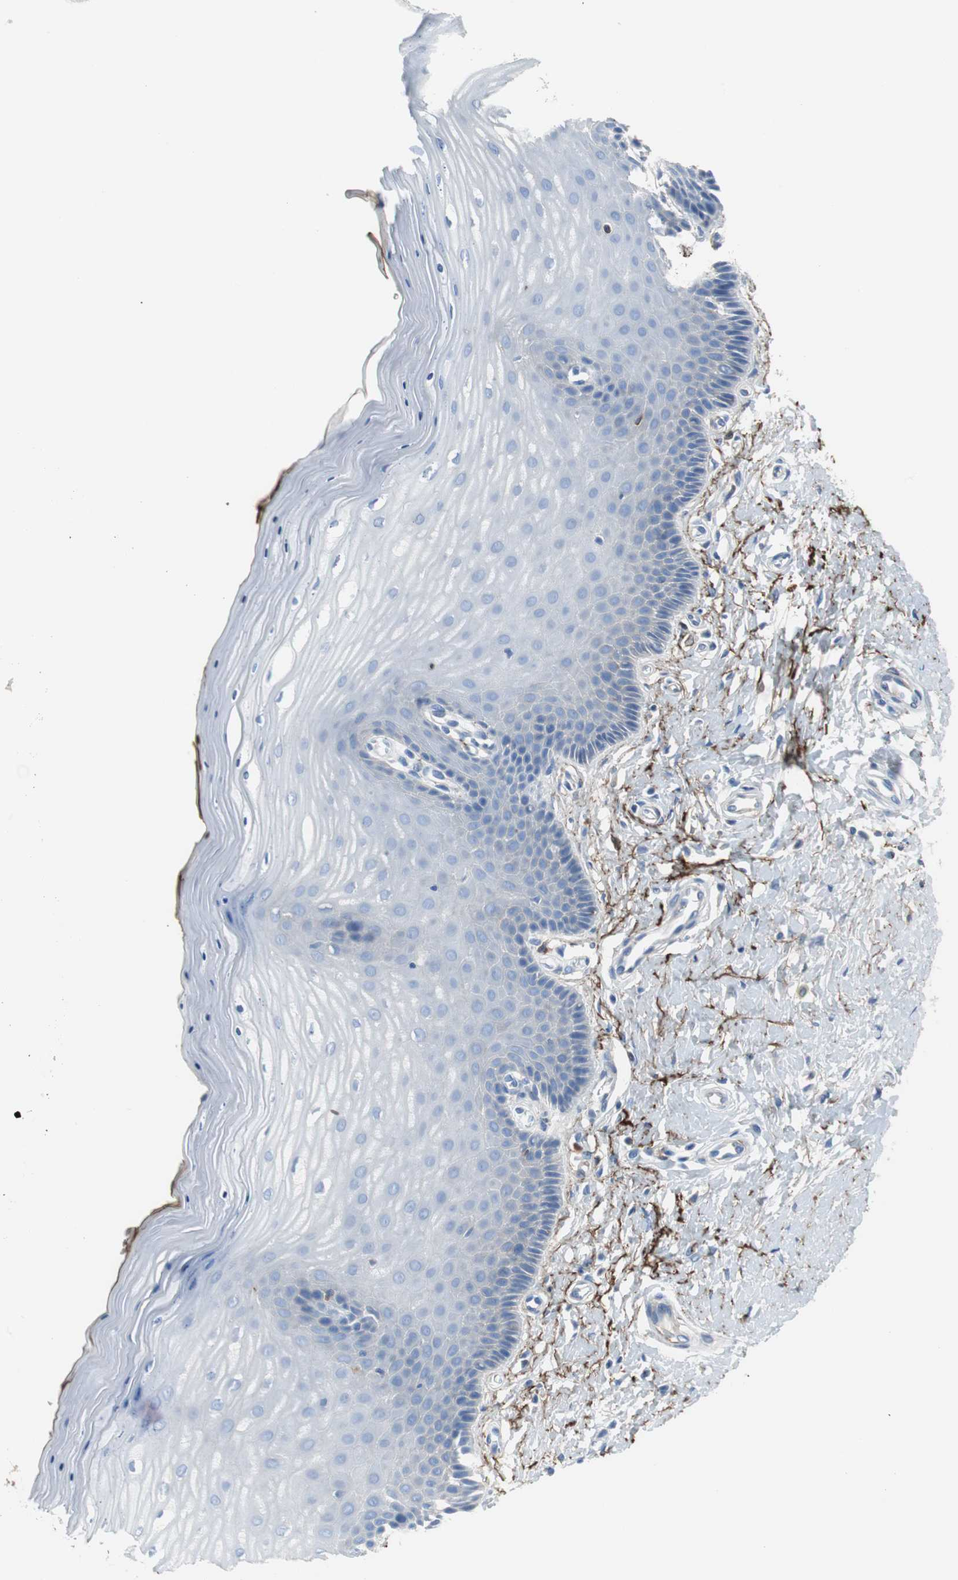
{"staining": {"intensity": "moderate", "quantity": "<25%", "location": "cytoplasmic/membranous,nuclear"}, "tissue": "cervix", "cell_type": "Glandular cells", "image_type": "normal", "snomed": [{"axis": "morphology", "description": "Normal tissue, NOS"}, {"axis": "topography", "description": "Cervix"}], "caption": "Brown immunohistochemical staining in normal human cervix demonstrates moderate cytoplasmic/membranous,nuclear expression in about <25% of glandular cells.", "gene": "APCS", "patient": {"sex": "female", "age": 55}}